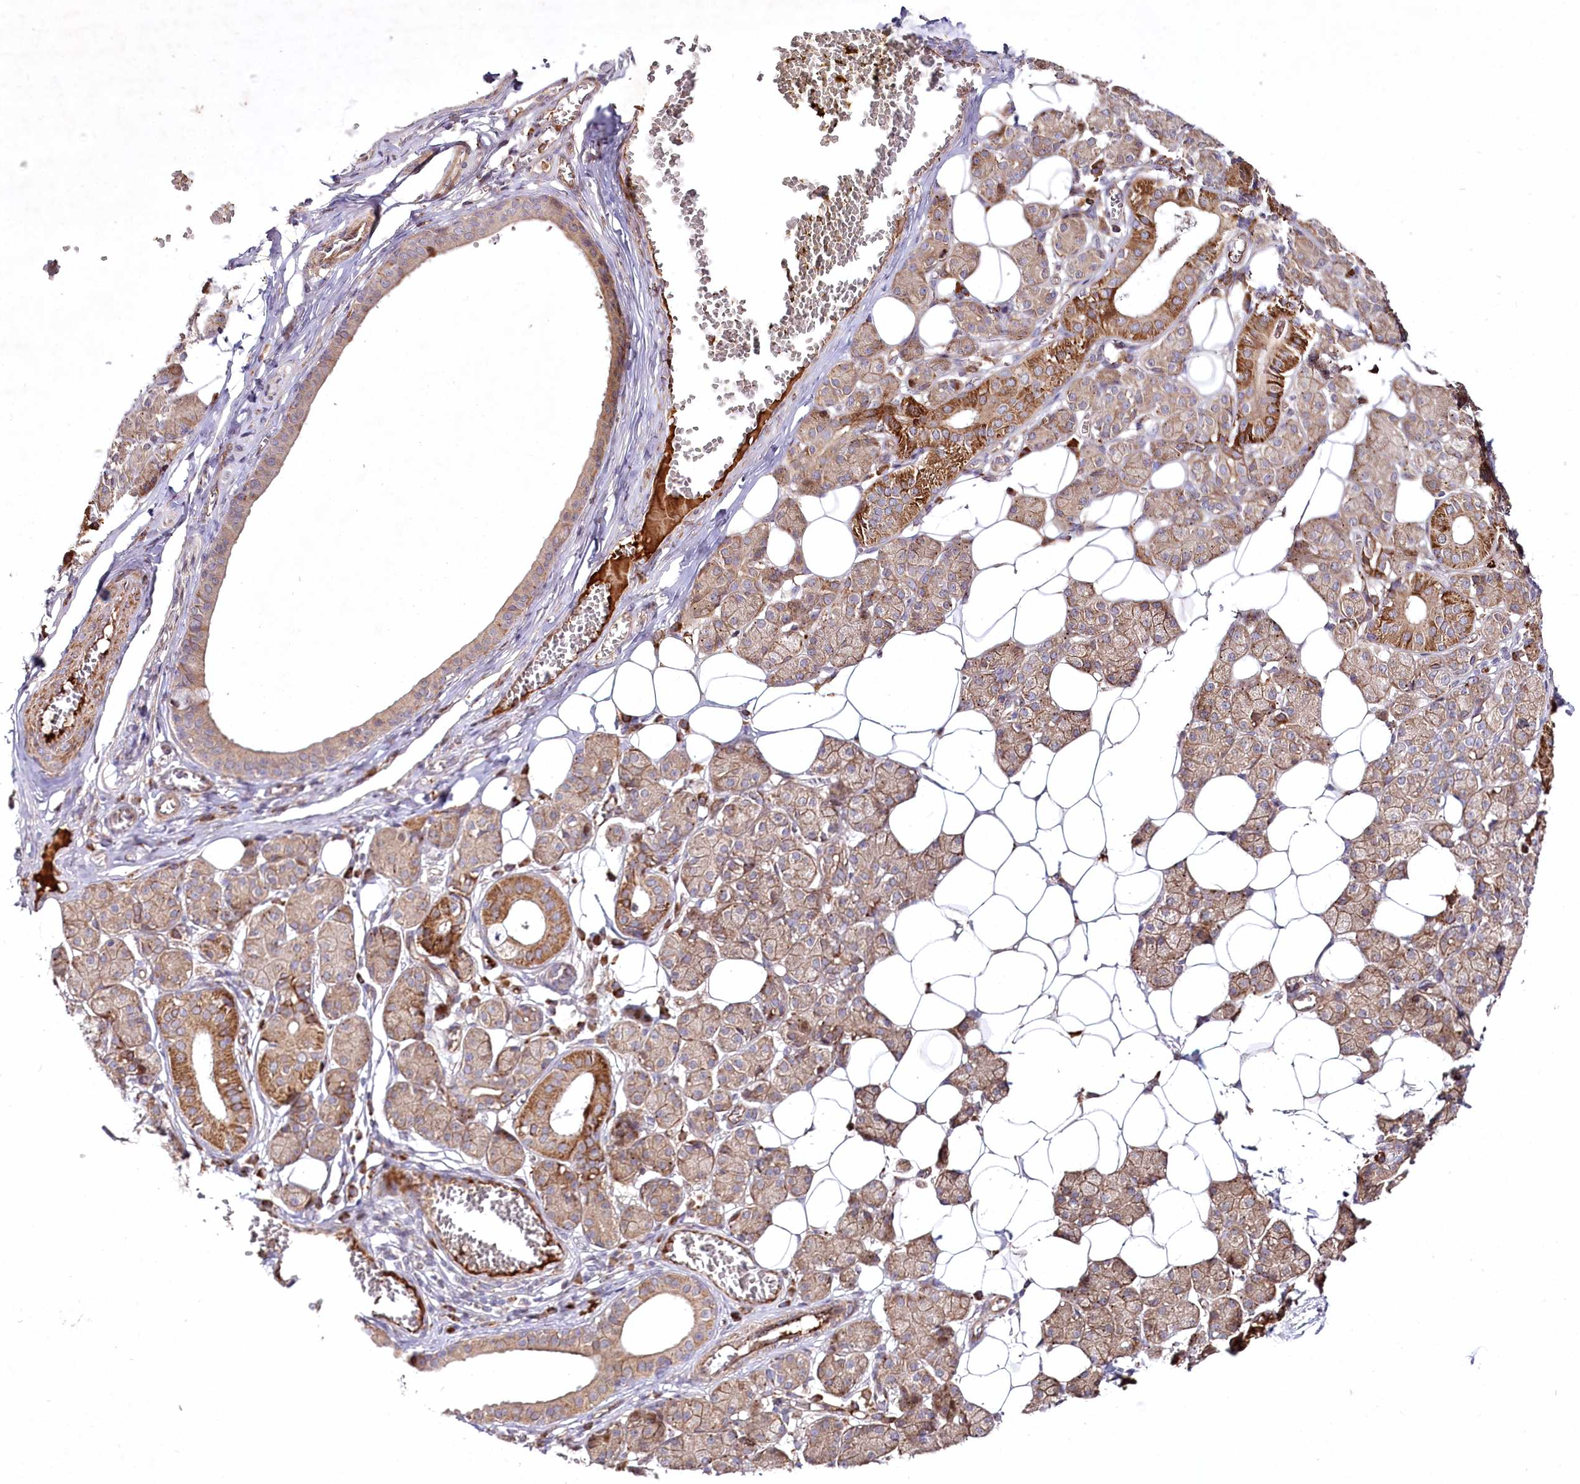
{"staining": {"intensity": "strong", "quantity": "25%-75%", "location": "cytoplasmic/membranous"}, "tissue": "salivary gland", "cell_type": "Glandular cells", "image_type": "normal", "snomed": [{"axis": "morphology", "description": "Normal tissue, NOS"}, {"axis": "topography", "description": "Salivary gland"}], "caption": "Salivary gland stained for a protein (brown) reveals strong cytoplasmic/membranous positive expression in approximately 25%-75% of glandular cells.", "gene": "PSTK", "patient": {"sex": "female", "age": 33}}